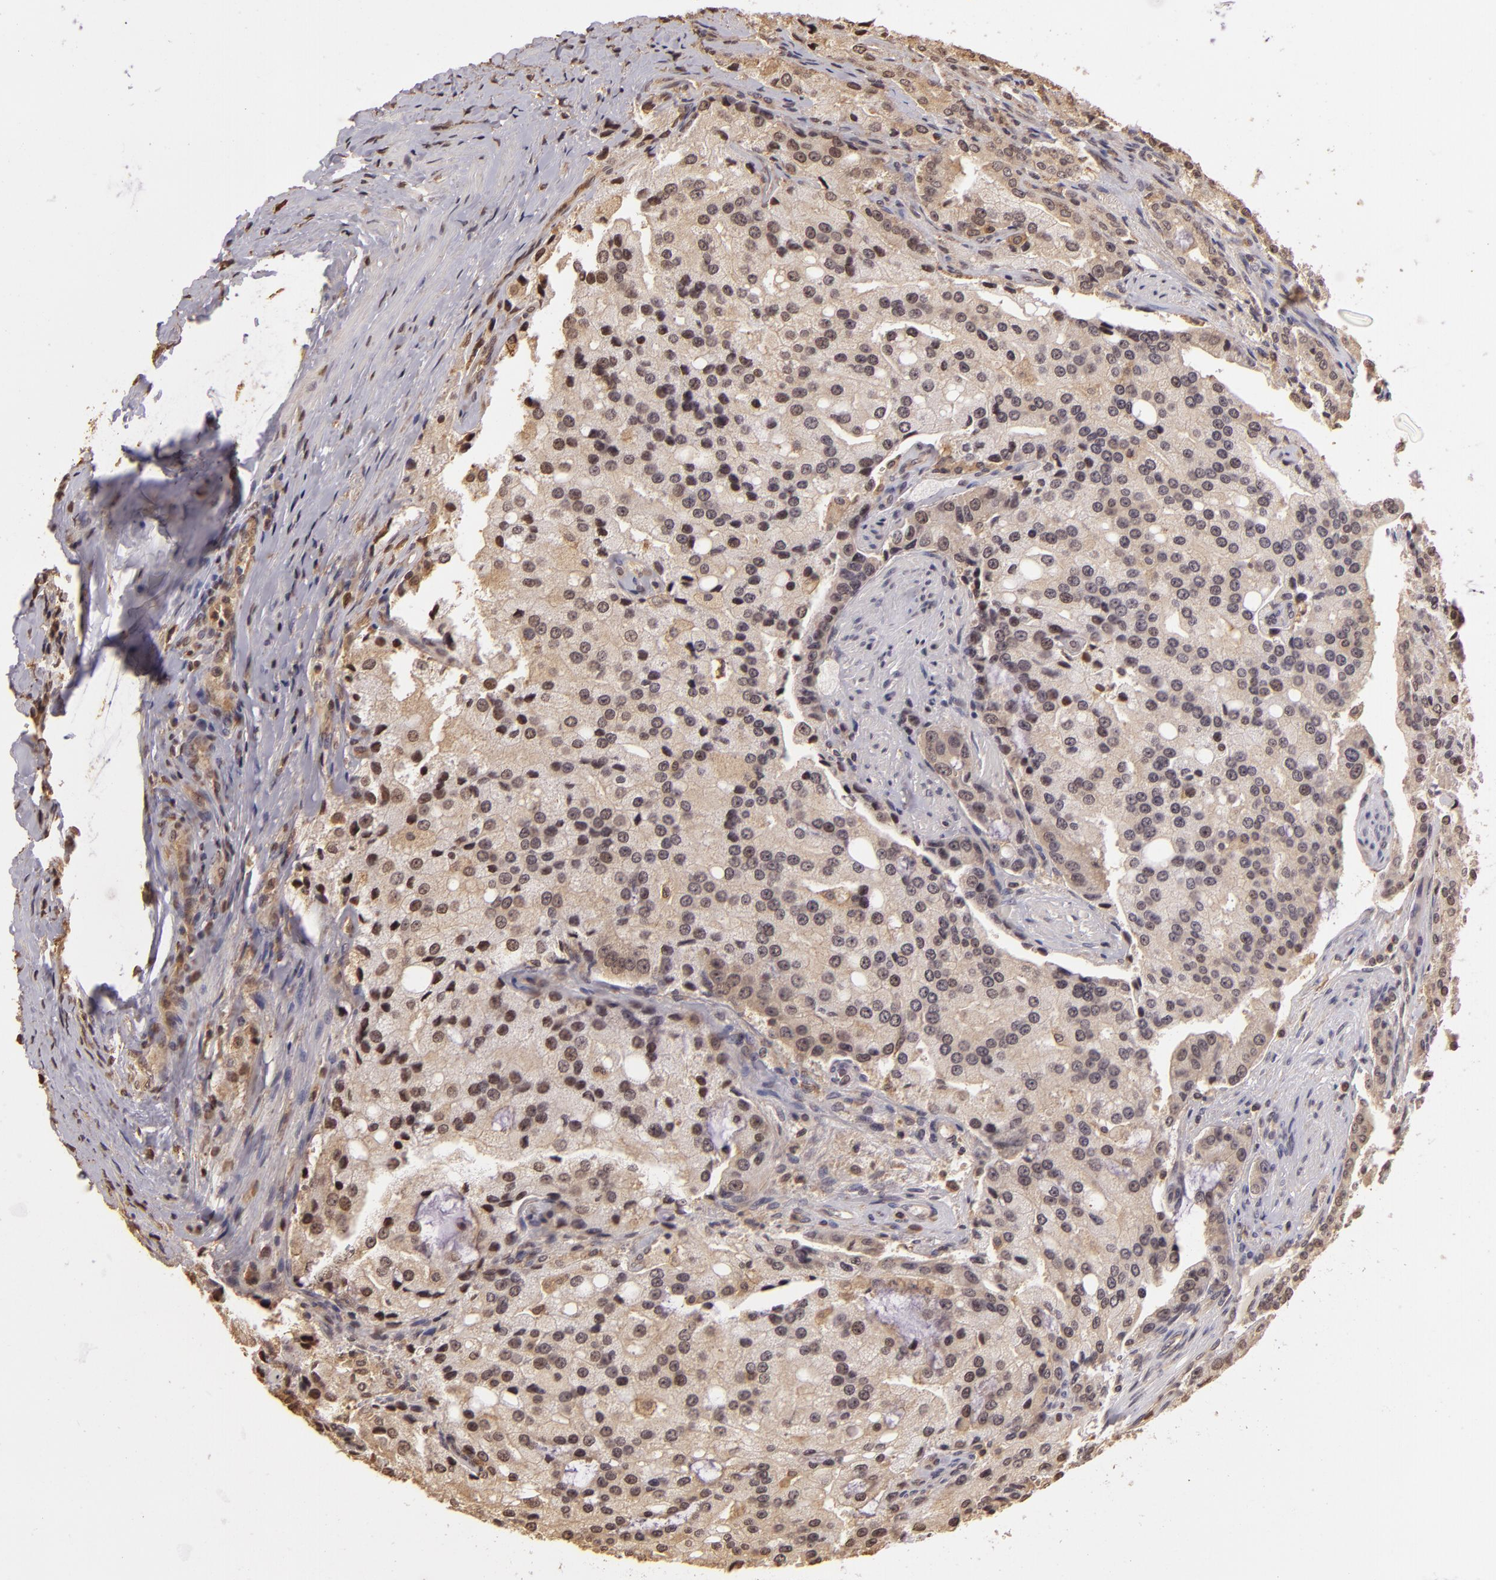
{"staining": {"intensity": "weak", "quantity": ">75%", "location": "cytoplasmic/membranous"}, "tissue": "prostate cancer", "cell_type": "Tumor cells", "image_type": "cancer", "snomed": [{"axis": "morphology", "description": "Adenocarcinoma, Medium grade"}, {"axis": "topography", "description": "Prostate"}], "caption": "Medium-grade adenocarcinoma (prostate) stained with a protein marker displays weak staining in tumor cells.", "gene": "ARPC2", "patient": {"sex": "male", "age": 72}}